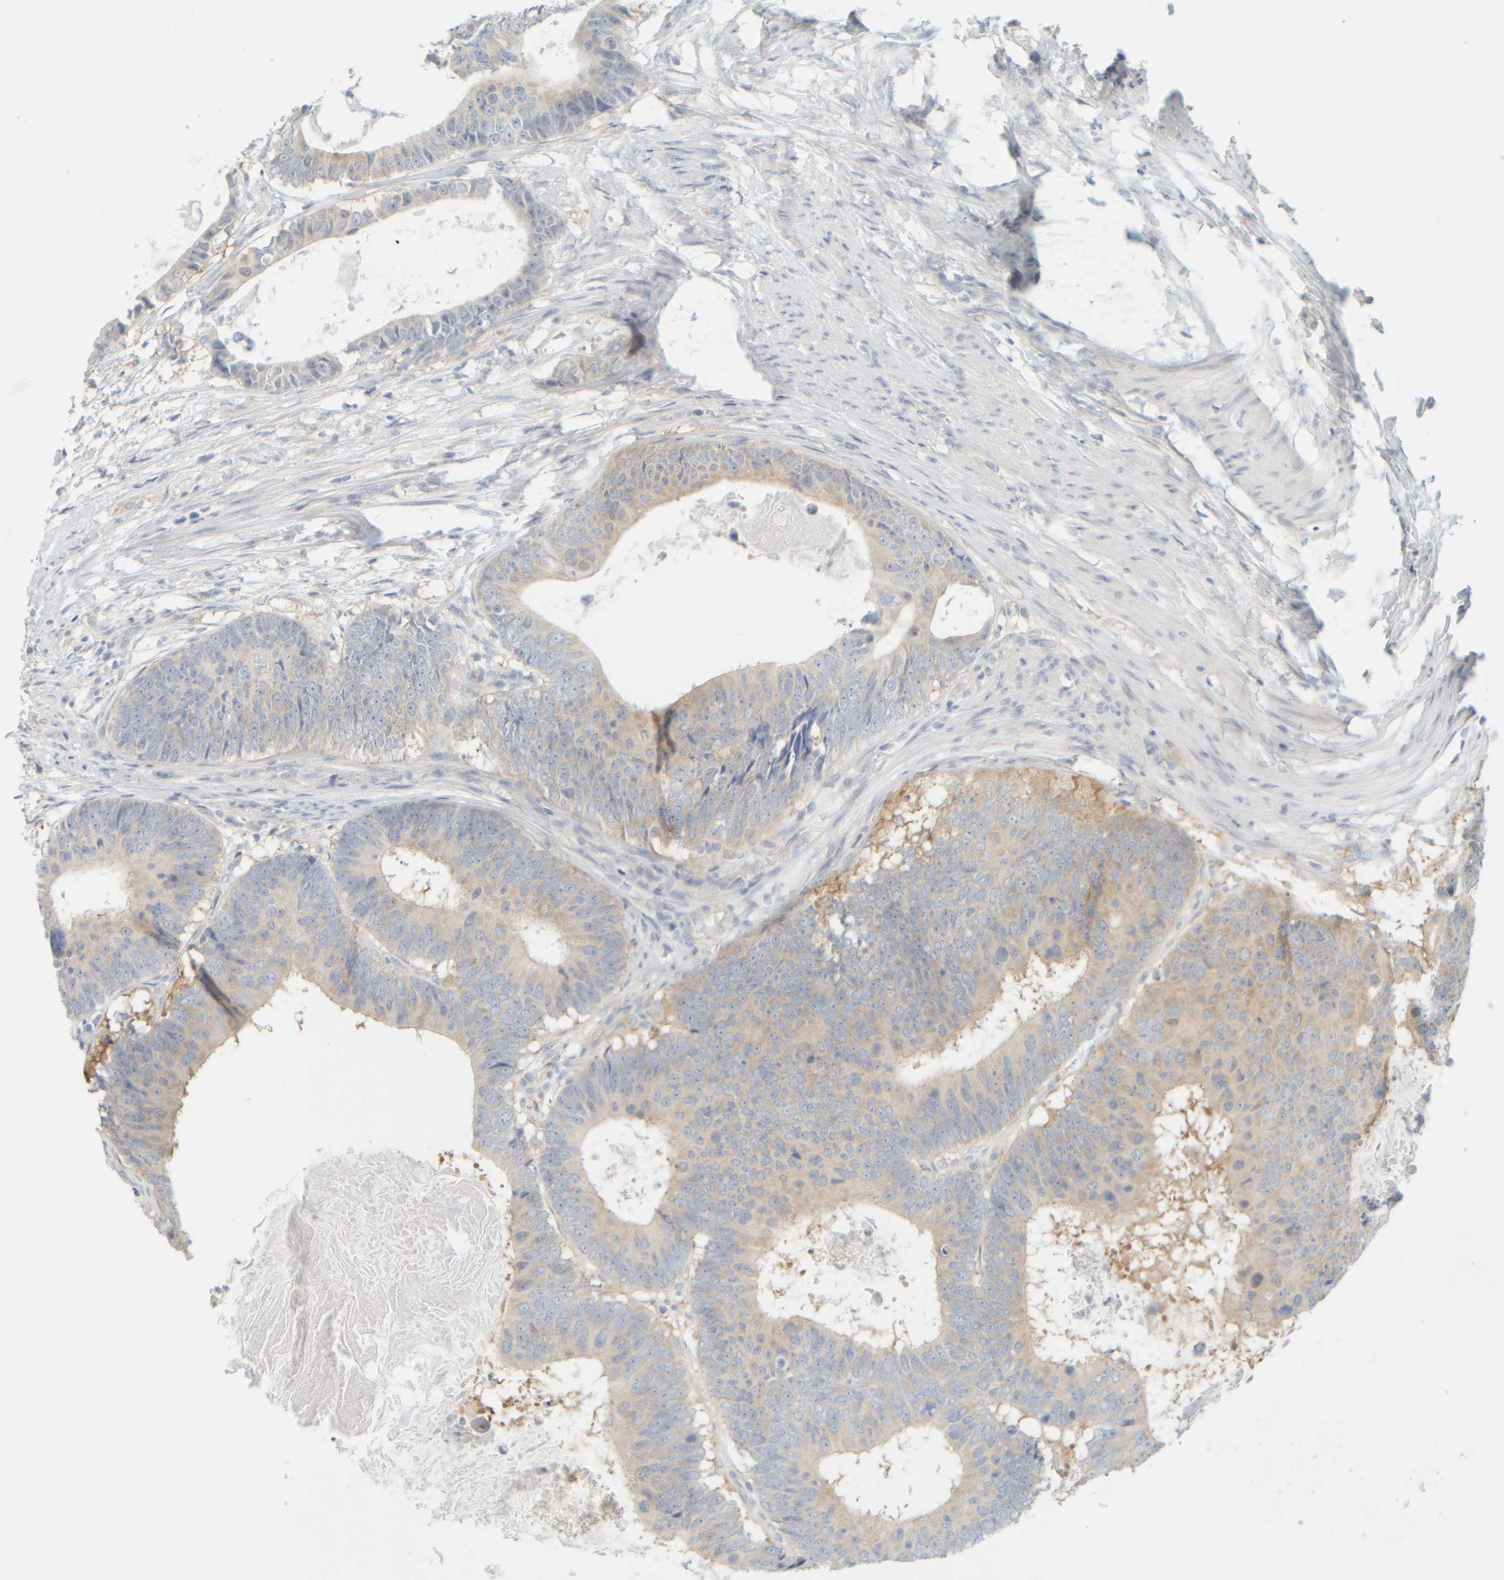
{"staining": {"intensity": "weak", "quantity": ">75%", "location": "cytoplasmic/membranous"}, "tissue": "colorectal cancer", "cell_type": "Tumor cells", "image_type": "cancer", "snomed": [{"axis": "morphology", "description": "Adenocarcinoma, NOS"}, {"axis": "topography", "description": "Colon"}], "caption": "Adenocarcinoma (colorectal) was stained to show a protein in brown. There is low levels of weak cytoplasmic/membranous staining in about >75% of tumor cells.", "gene": "PTGES3L-AARSD1", "patient": {"sex": "male", "age": 56}}